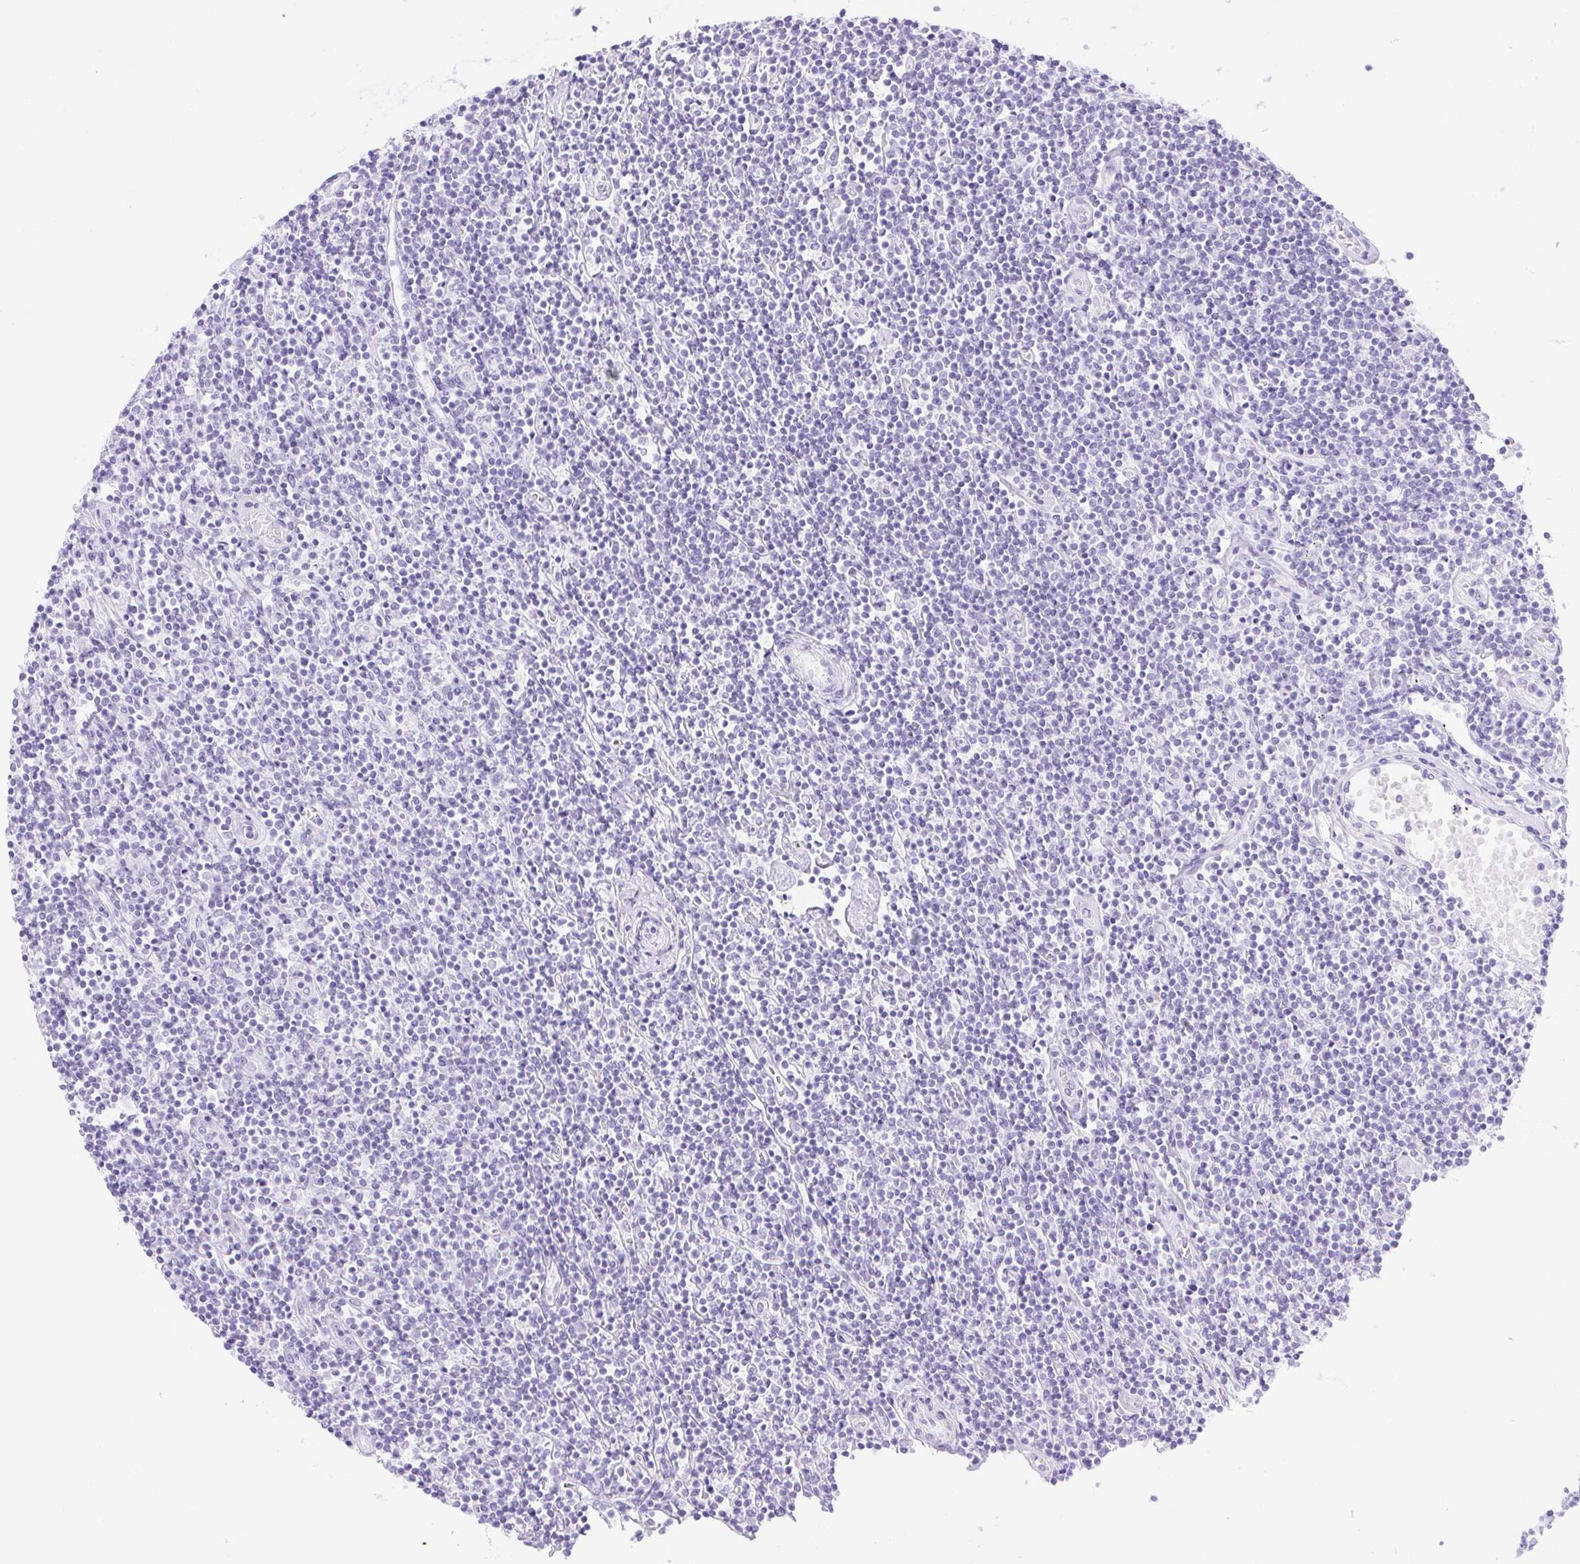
{"staining": {"intensity": "negative", "quantity": "none", "location": "none"}, "tissue": "lymphoma", "cell_type": "Tumor cells", "image_type": "cancer", "snomed": [{"axis": "morphology", "description": "Hodgkin's disease, NOS"}, {"axis": "topography", "description": "Lymph node"}], "caption": "Micrograph shows no significant protein positivity in tumor cells of Hodgkin's disease.", "gene": "ERP27", "patient": {"sex": "male", "age": 40}}